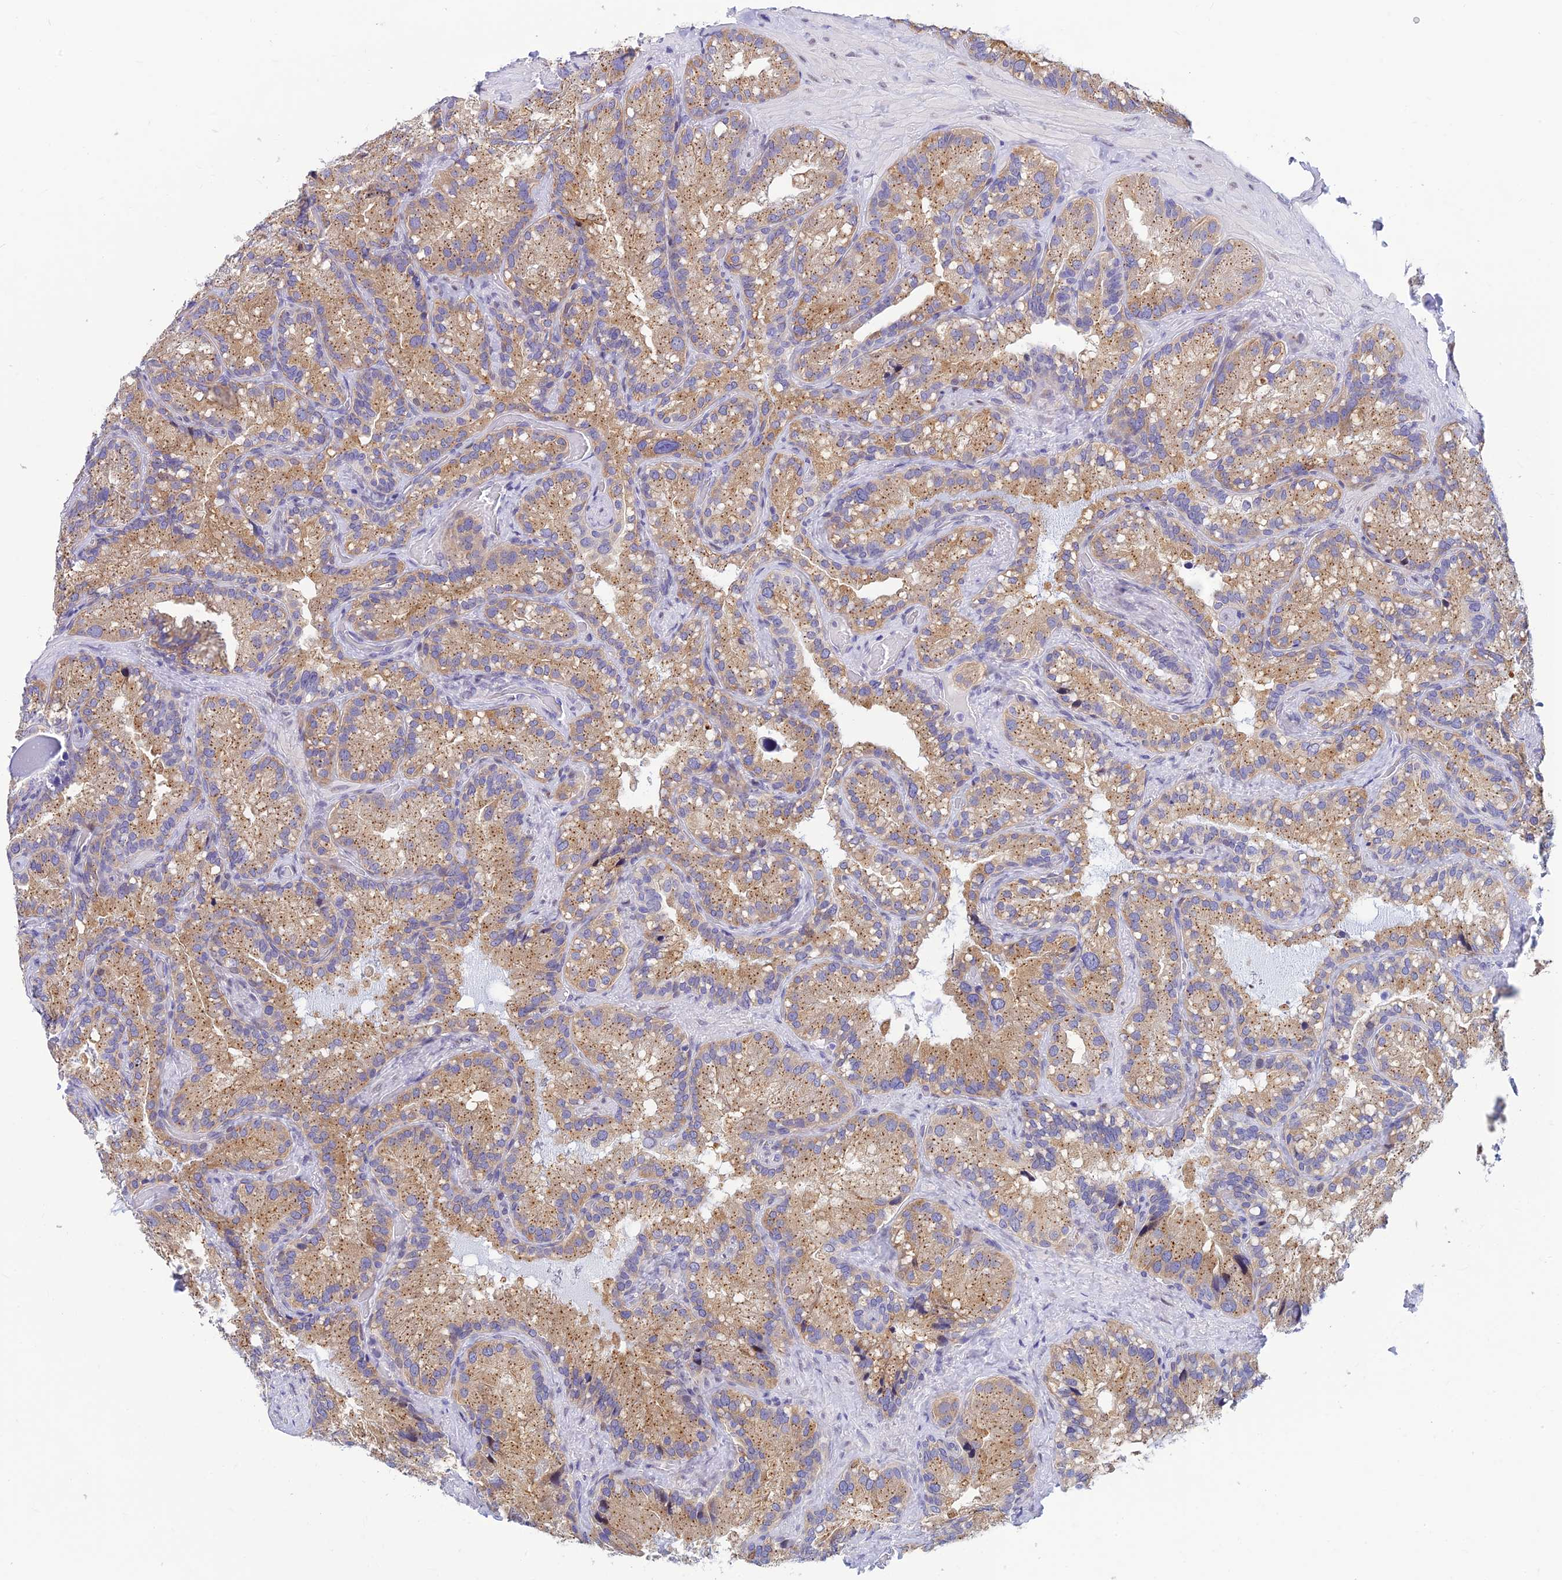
{"staining": {"intensity": "moderate", "quantity": ">75%", "location": "cytoplasmic/membranous"}, "tissue": "seminal vesicle", "cell_type": "Glandular cells", "image_type": "normal", "snomed": [{"axis": "morphology", "description": "Normal tissue, NOS"}, {"axis": "topography", "description": "Prostate"}, {"axis": "topography", "description": "Seminal veicle"}], "caption": "Moderate cytoplasmic/membranous expression for a protein is present in about >75% of glandular cells of unremarkable seminal vesicle using immunohistochemistry.", "gene": "INKA1", "patient": {"sex": "male", "age": 68}}